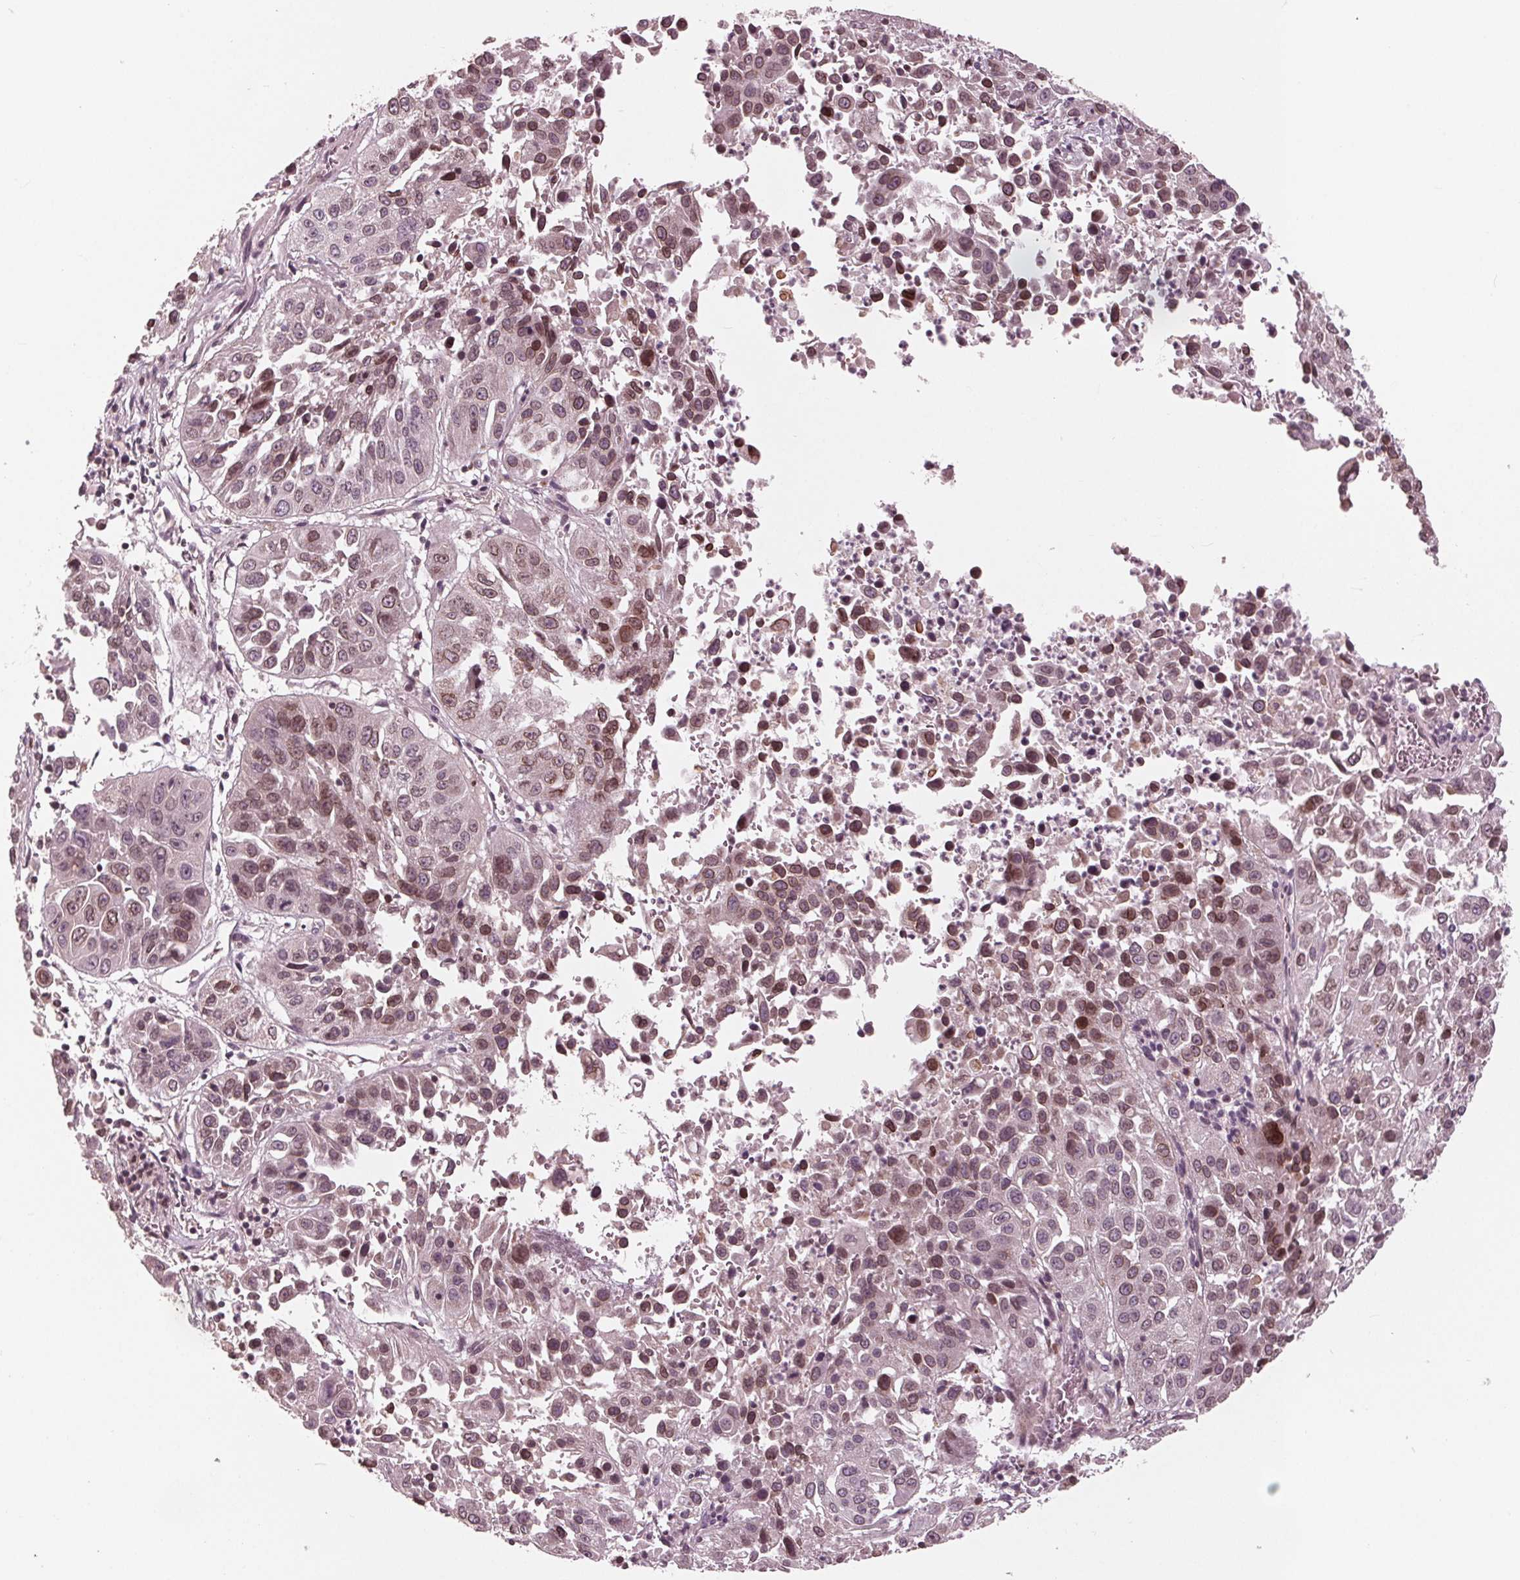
{"staining": {"intensity": "moderate", "quantity": "25%-75%", "location": "cytoplasmic/membranous,nuclear"}, "tissue": "lung cancer", "cell_type": "Tumor cells", "image_type": "cancer", "snomed": [{"axis": "morphology", "description": "Squamous cell carcinoma, NOS"}, {"axis": "topography", "description": "Lung"}], "caption": "Immunohistochemistry (IHC) image of neoplastic tissue: lung cancer stained using immunohistochemistry shows medium levels of moderate protein expression localized specifically in the cytoplasmic/membranous and nuclear of tumor cells, appearing as a cytoplasmic/membranous and nuclear brown color.", "gene": "NUP210", "patient": {"sex": "female", "age": 61}}